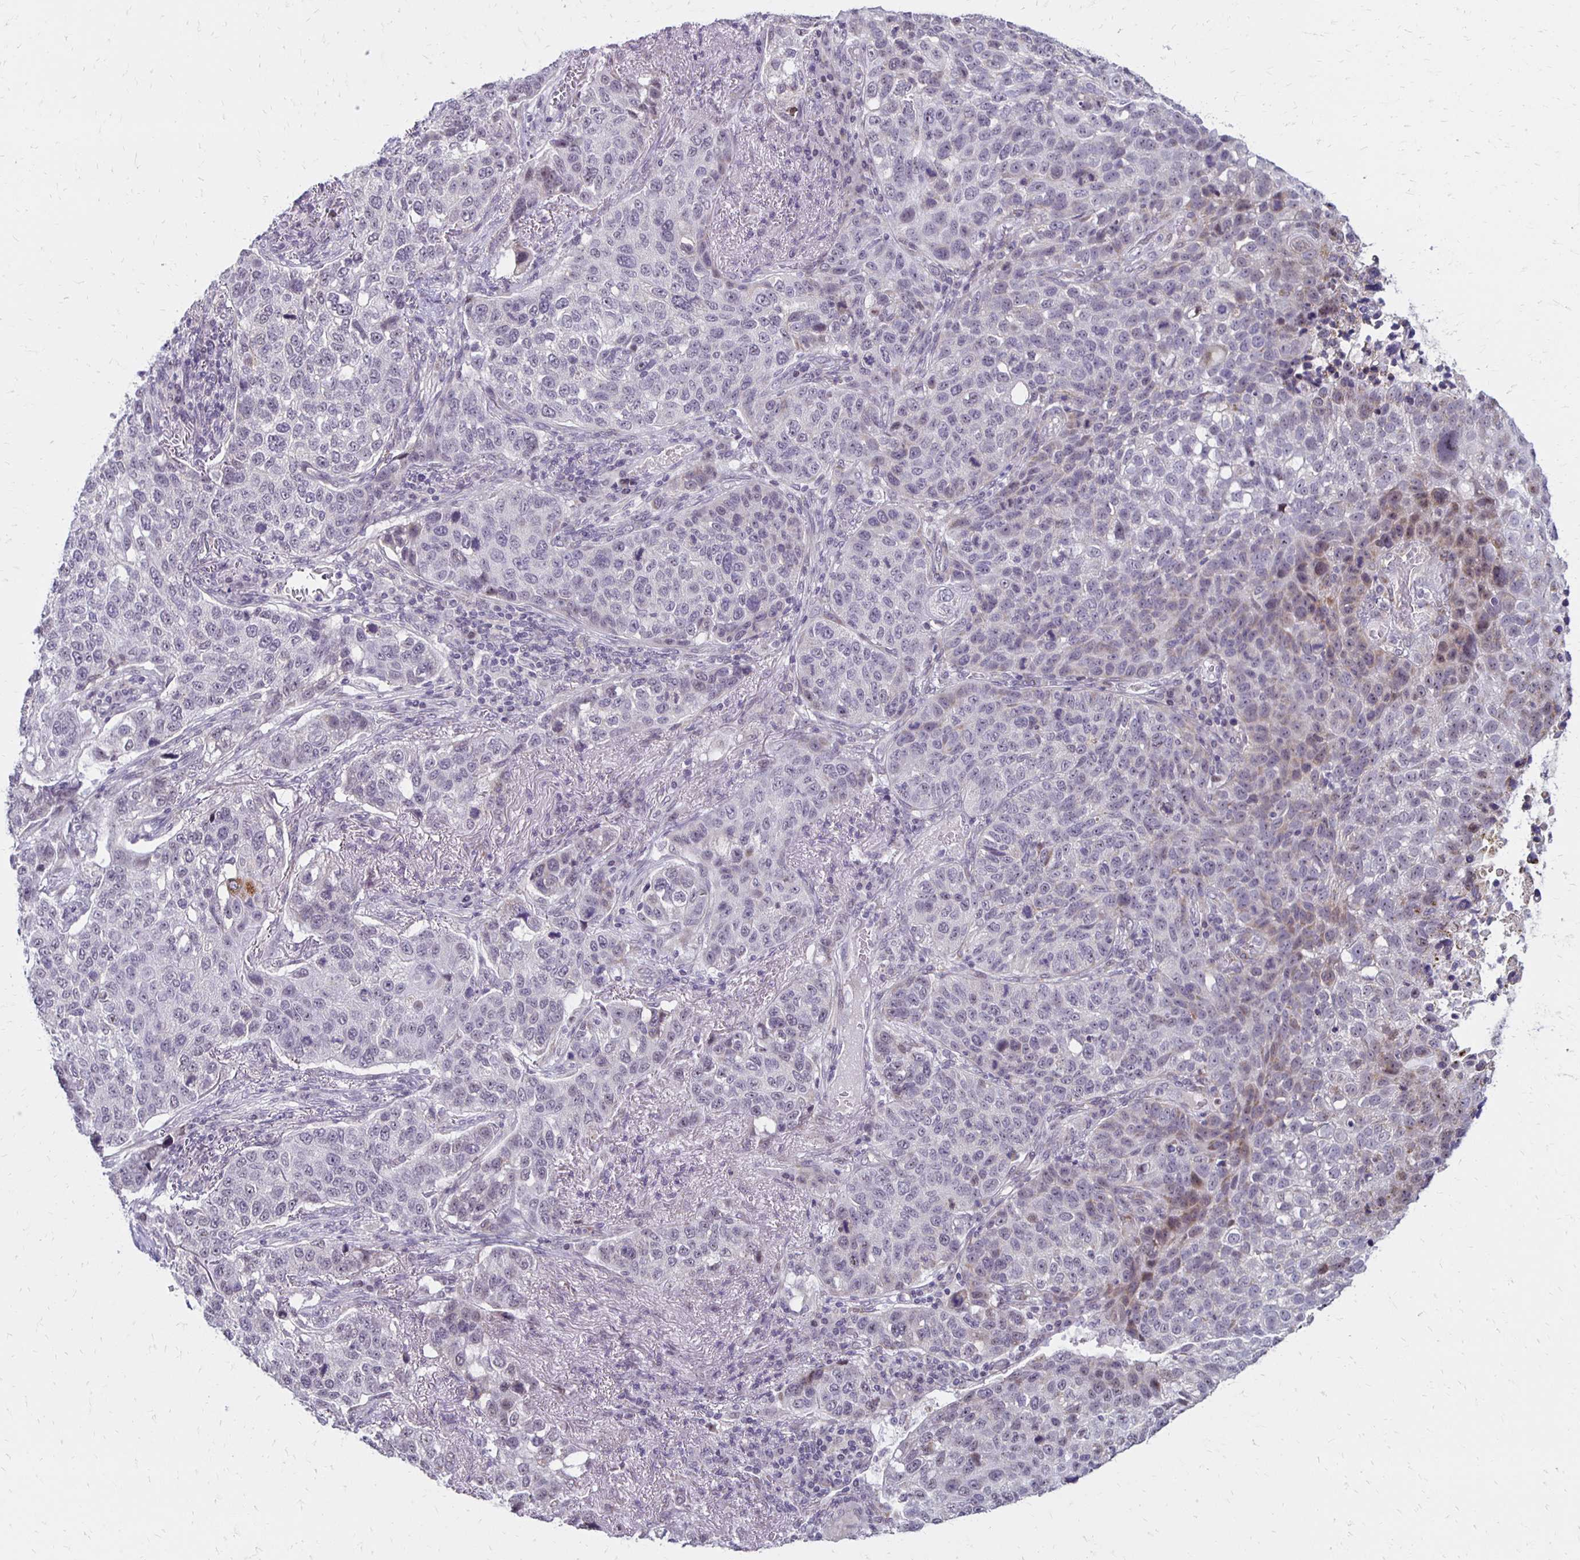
{"staining": {"intensity": "weak", "quantity": "<25%", "location": "nuclear"}, "tissue": "lung cancer", "cell_type": "Tumor cells", "image_type": "cancer", "snomed": [{"axis": "morphology", "description": "Squamous cell carcinoma, NOS"}, {"axis": "topography", "description": "Lymph node"}, {"axis": "topography", "description": "Lung"}], "caption": "The immunohistochemistry (IHC) micrograph has no significant expression in tumor cells of squamous cell carcinoma (lung) tissue.", "gene": "DAGLA", "patient": {"sex": "male", "age": 61}}